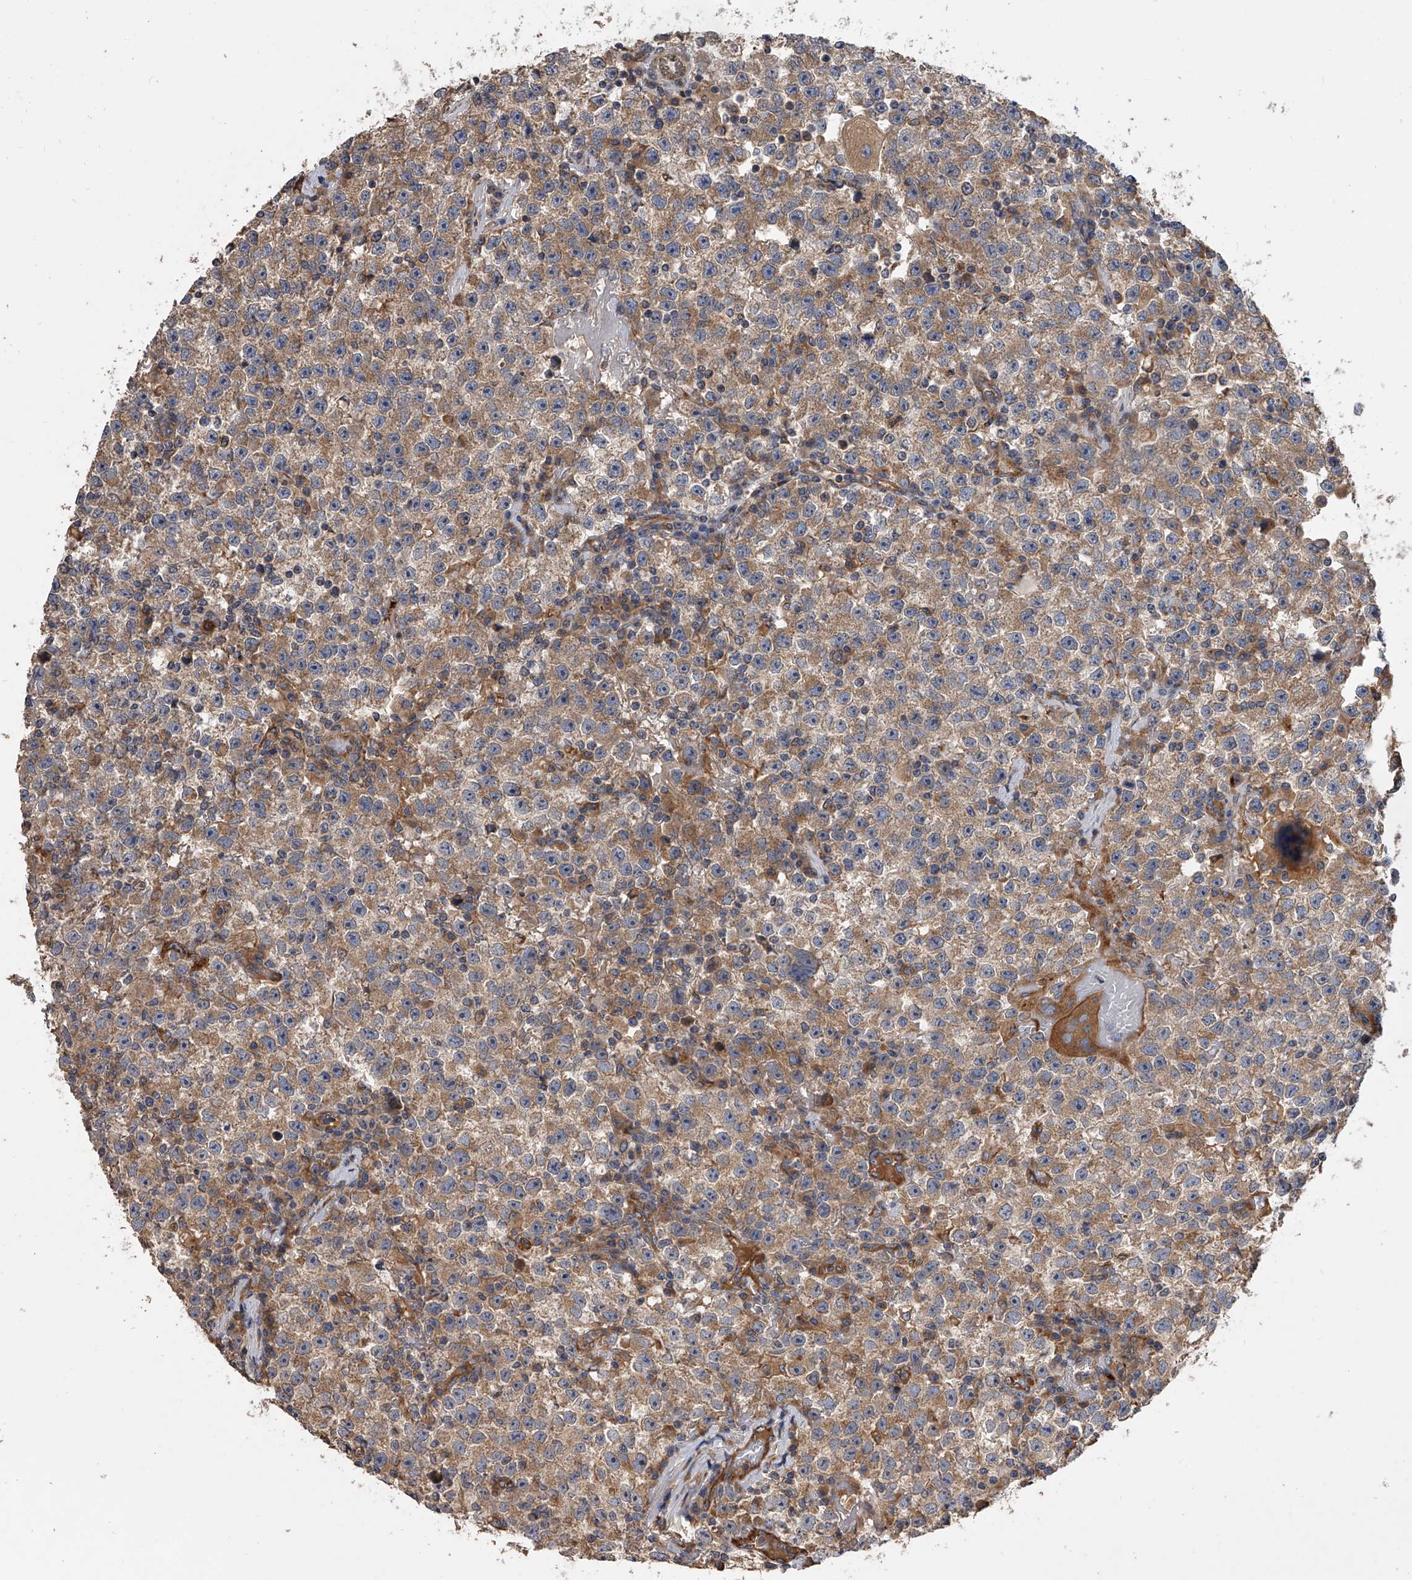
{"staining": {"intensity": "weak", "quantity": ">75%", "location": "cytoplasmic/membranous"}, "tissue": "testis cancer", "cell_type": "Tumor cells", "image_type": "cancer", "snomed": [{"axis": "morphology", "description": "Seminoma, NOS"}, {"axis": "topography", "description": "Testis"}], "caption": "Weak cytoplasmic/membranous protein staining is appreciated in about >75% of tumor cells in testis cancer (seminoma).", "gene": "EXOC4", "patient": {"sex": "male", "age": 22}}